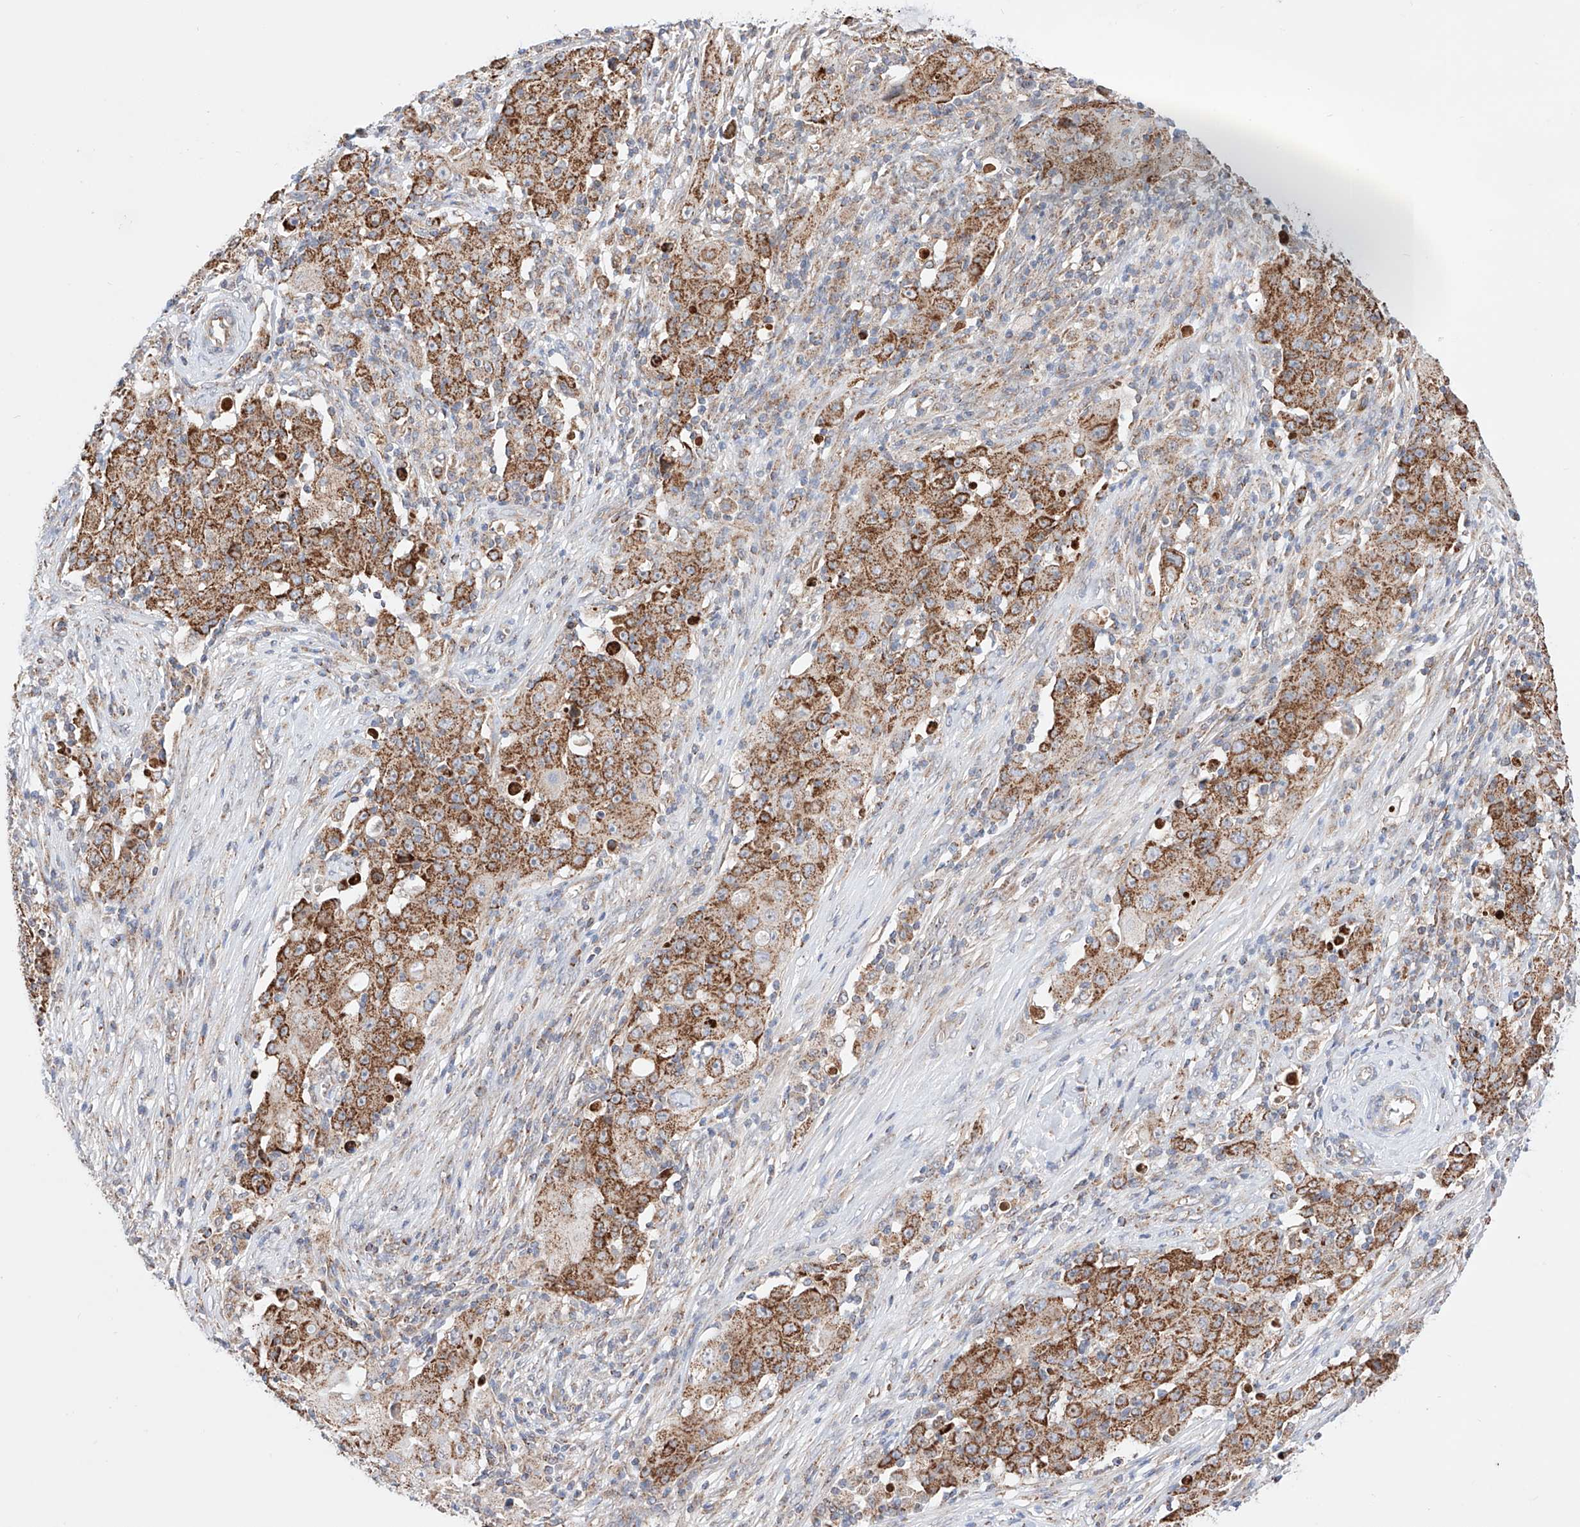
{"staining": {"intensity": "strong", "quantity": ">75%", "location": "cytoplasmic/membranous"}, "tissue": "ovarian cancer", "cell_type": "Tumor cells", "image_type": "cancer", "snomed": [{"axis": "morphology", "description": "Carcinoma, endometroid"}, {"axis": "topography", "description": "Ovary"}], "caption": "Immunohistochemistry histopathology image of human endometroid carcinoma (ovarian) stained for a protein (brown), which displays high levels of strong cytoplasmic/membranous positivity in approximately >75% of tumor cells.", "gene": "KTI12", "patient": {"sex": "female", "age": 42}}